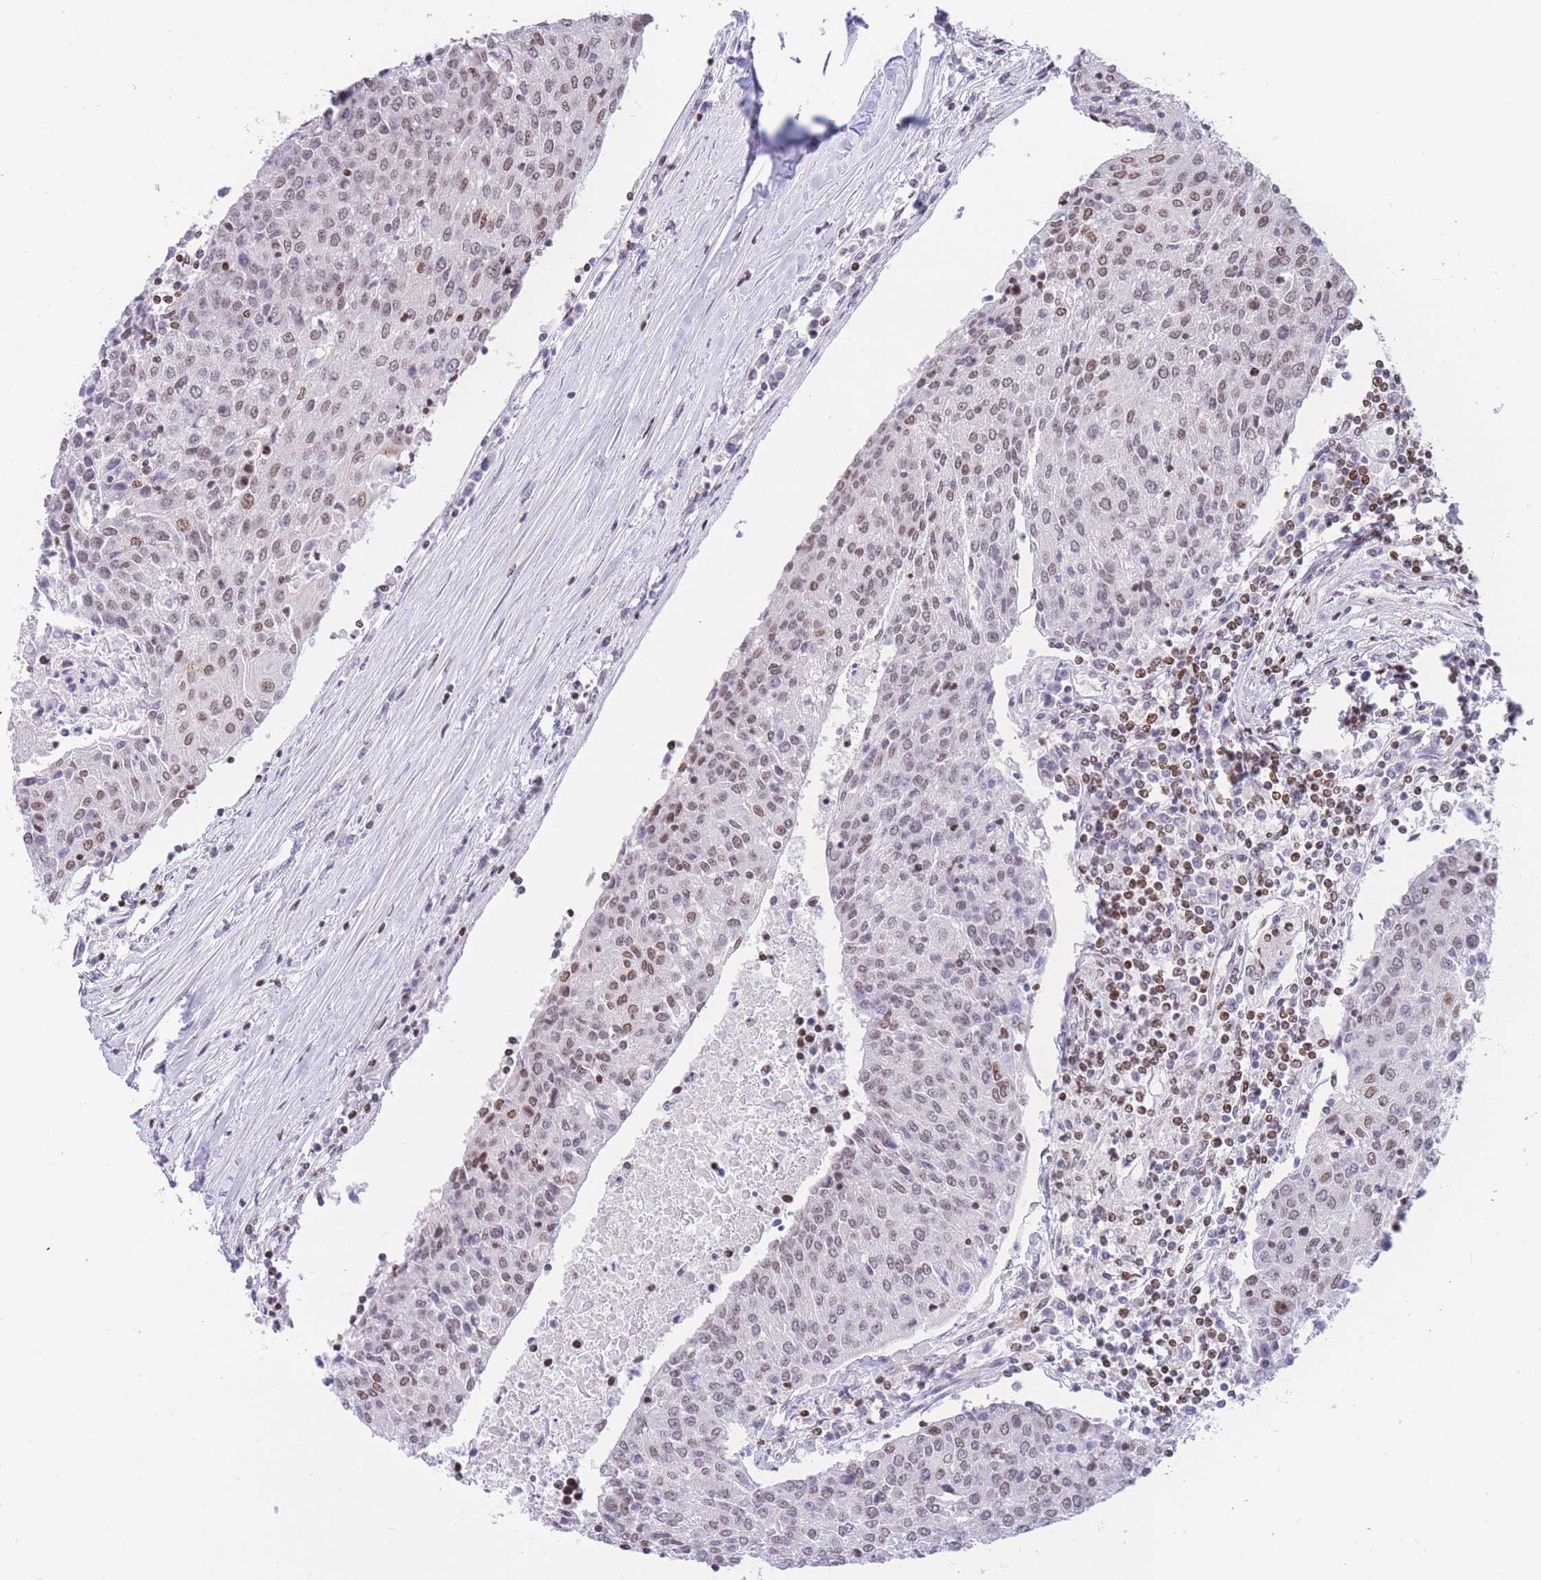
{"staining": {"intensity": "weak", "quantity": ">75%", "location": "nuclear"}, "tissue": "urothelial cancer", "cell_type": "Tumor cells", "image_type": "cancer", "snomed": [{"axis": "morphology", "description": "Urothelial carcinoma, High grade"}, {"axis": "topography", "description": "Urinary bladder"}], "caption": "Tumor cells reveal low levels of weak nuclear staining in about >75% of cells in urothelial carcinoma (high-grade).", "gene": "HMGN1", "patient": {"sex": "female", "age": 85}}